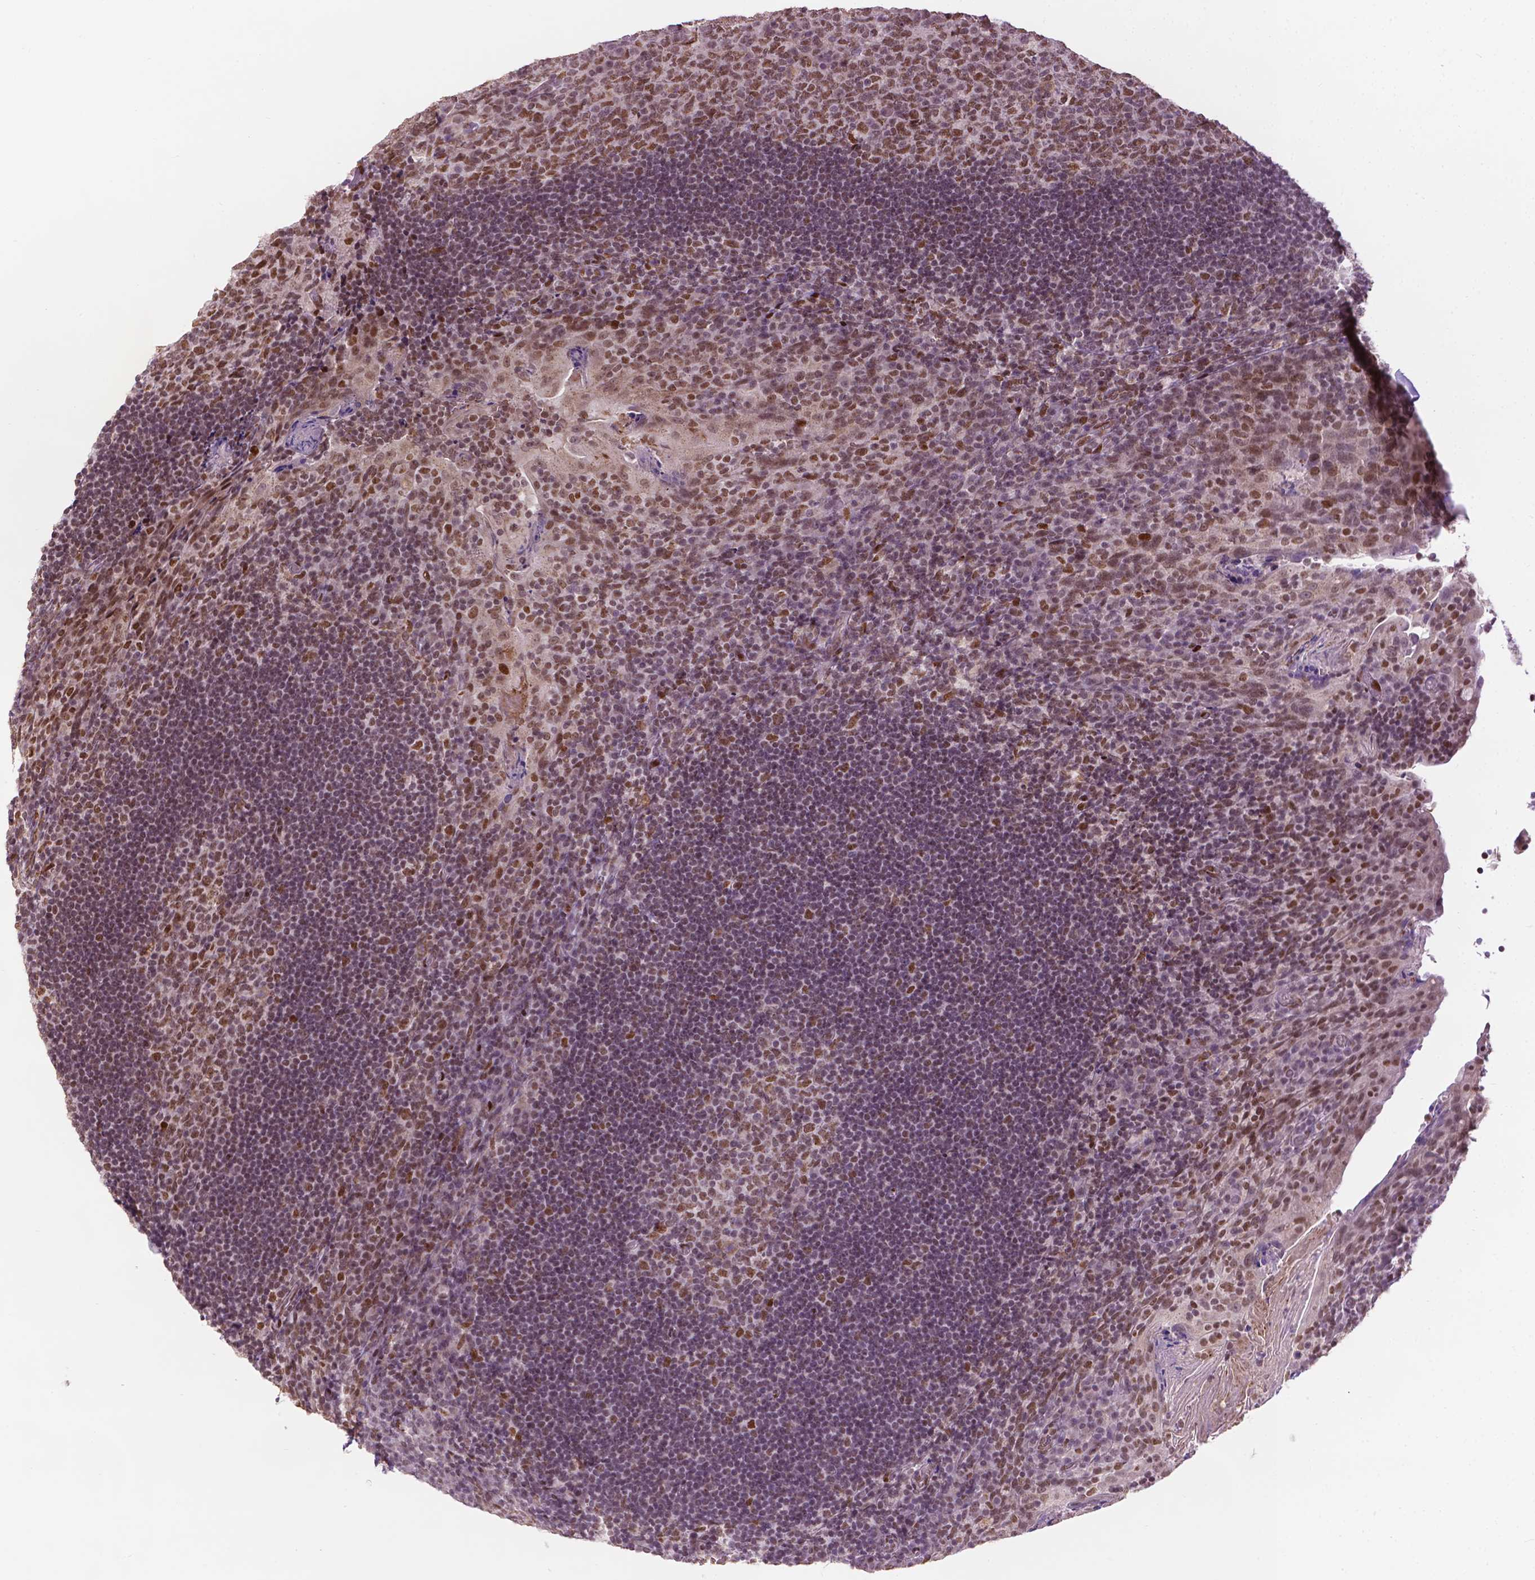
{"staining": {"intensity": "moderate", "quantity": ">75%", "location": "nuclear"}, "tissue": "tonsil", "cell_type": "Germinal center cells", "image_type": "normal", "snomed": [{"axis": "morphology", "description": "Normal tissue, NOS"}, {"axis": "topography", "description": "Tonsil"}], "caption": "Benign tonsil exhibits moderate nuclear expression in approximately >75% of germinal center cells, visualized by immunohistochemistry. (IHC, brightfield microscopy, high magnification).", "gene": "ZNF41", "patient": {"sex": "male", "age": 17}}